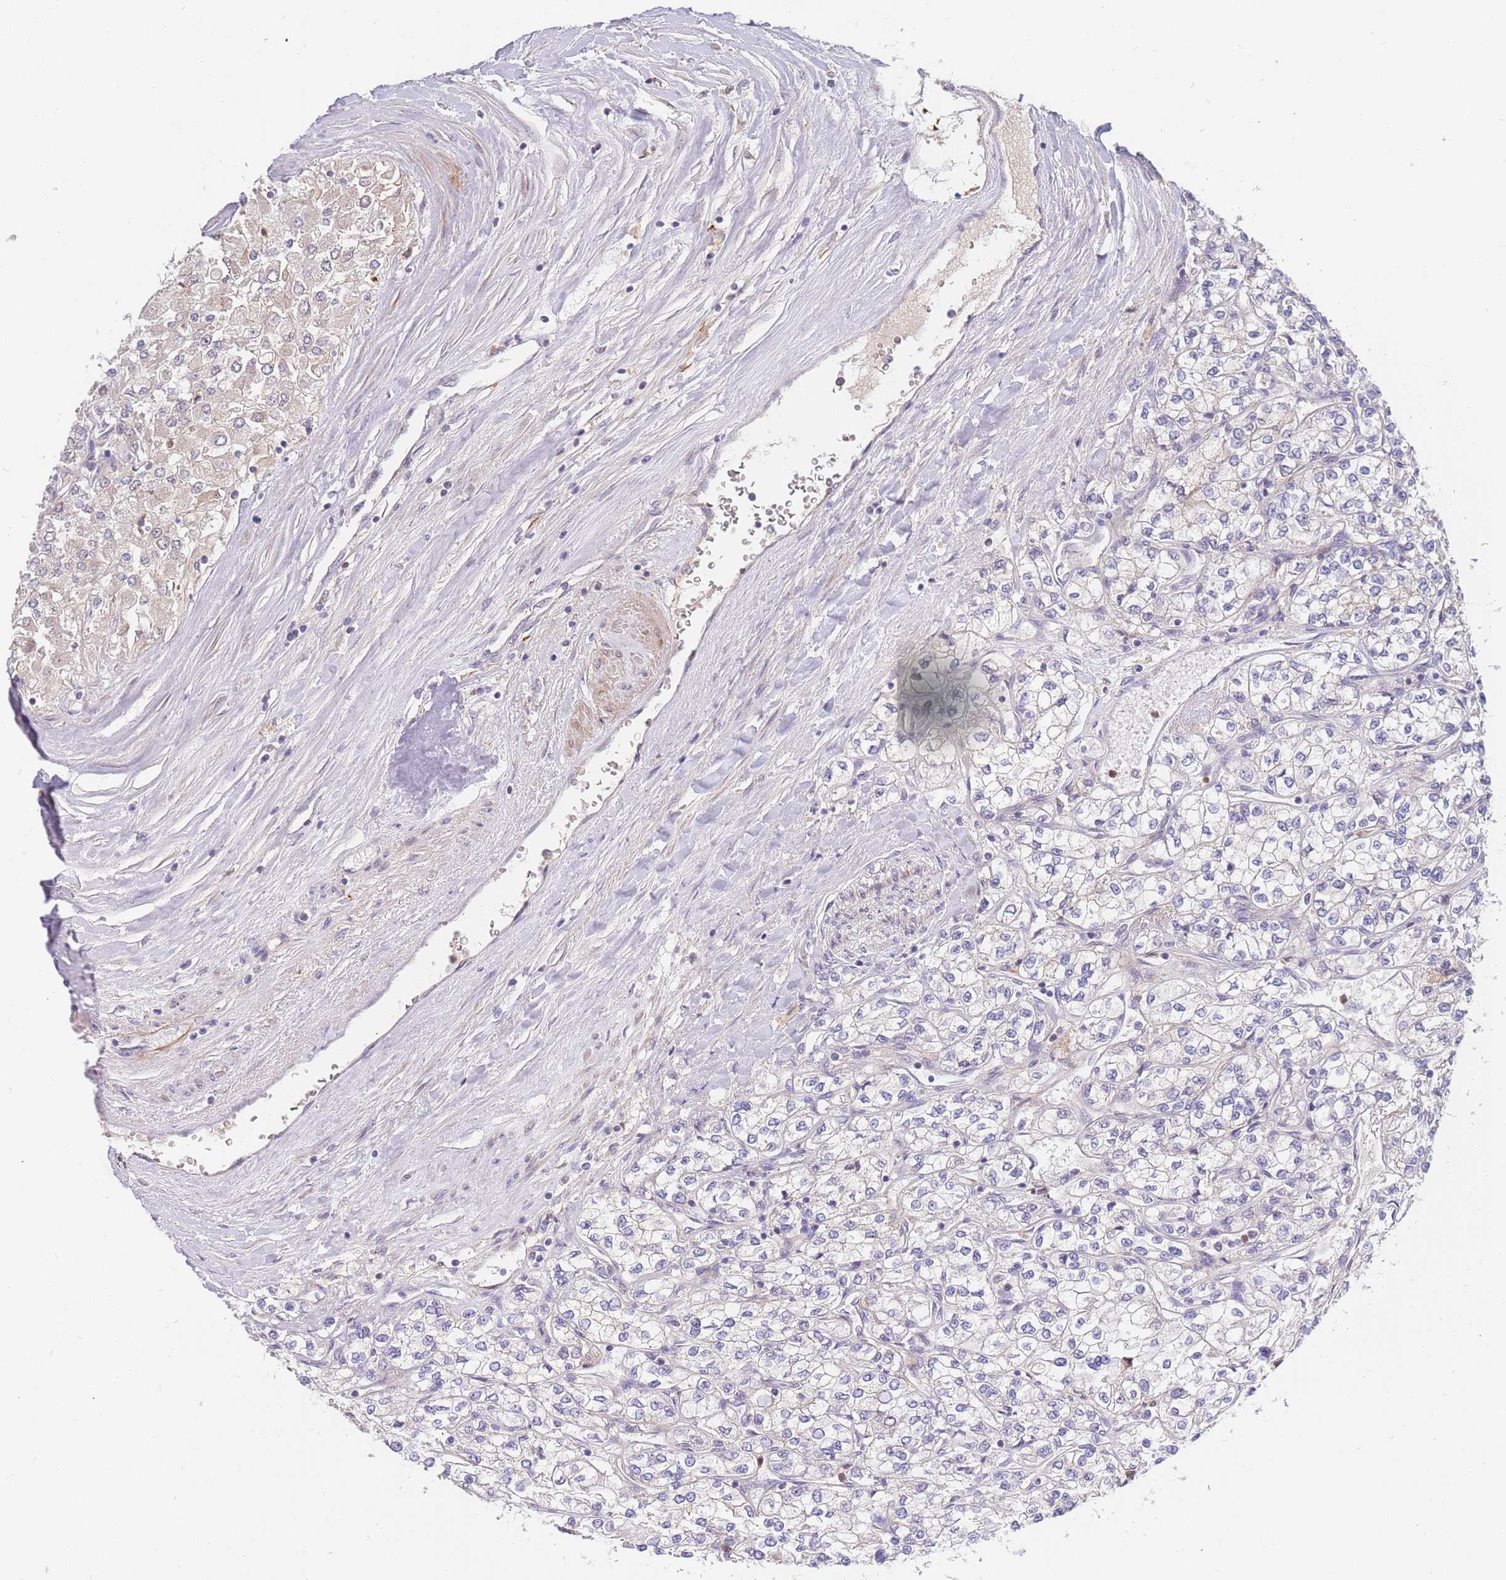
{"staining": {"intensity": "negative", "quantity": "none", "location": "none"}, "tissue": "renal cancer", "cell_type": "Tumor cells", "image_type": "cancer", "snomed": [{"axis": "morphology", "description": "Adenocarcinoma, NOS"}, {"axis": "topography", "description": "Kidney"}], "caption": "High power microscopy photomicrograph of an IHC histopathology image of adenocarcinoma (renal), revealing no significant positivity in tumor cells.", "gene": "BORCS5", "patient": {"sex": "male", "age": 80}}